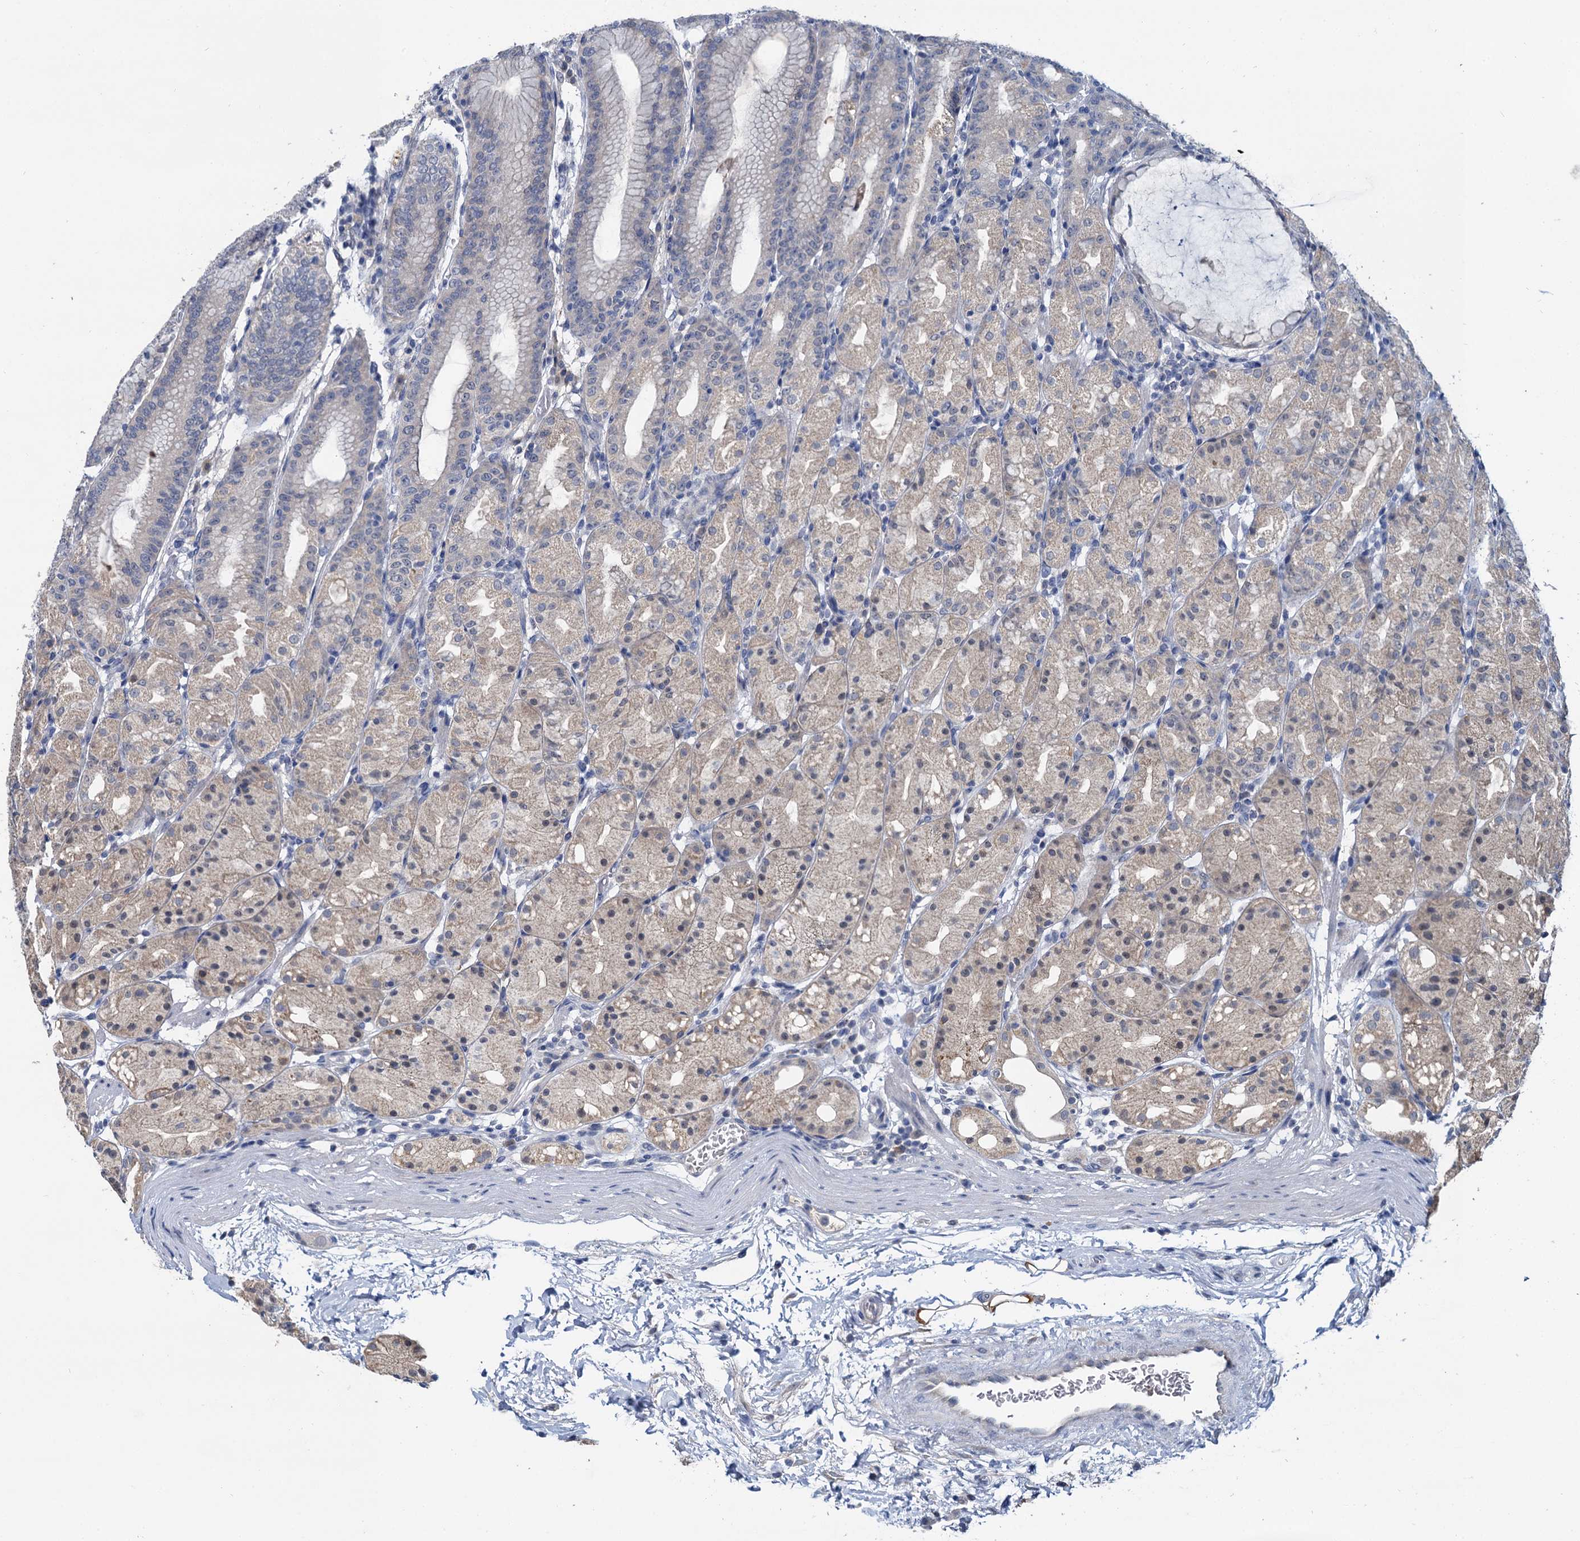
{"staining": {"intensity": "weak", "quantity": "25%-75%", "location": "cytoplasmic/membranous"}, "tissue": "stomach", "cell_type": "Glandular cells", "image_type": "normal", "snomed": [{"axis": "morphology", "description": "Normal tissue, NOS"}, {"axis": "topography", "description": "Stomach, upper"}], "caption": "High-magnification brightfield microscopy of normal stomach stained with DAB (3,3'-diaminobenzidine) (brown) and counterstained with hematoxylin (blue). glandular cells exhibit weak cytoplasmic/membranous positivity is seen in approximately25%-75% of cells. Nuclei are stained in blue.", "gene": "ANKRD42", "patient": {"sex": "male", "age": 48}}